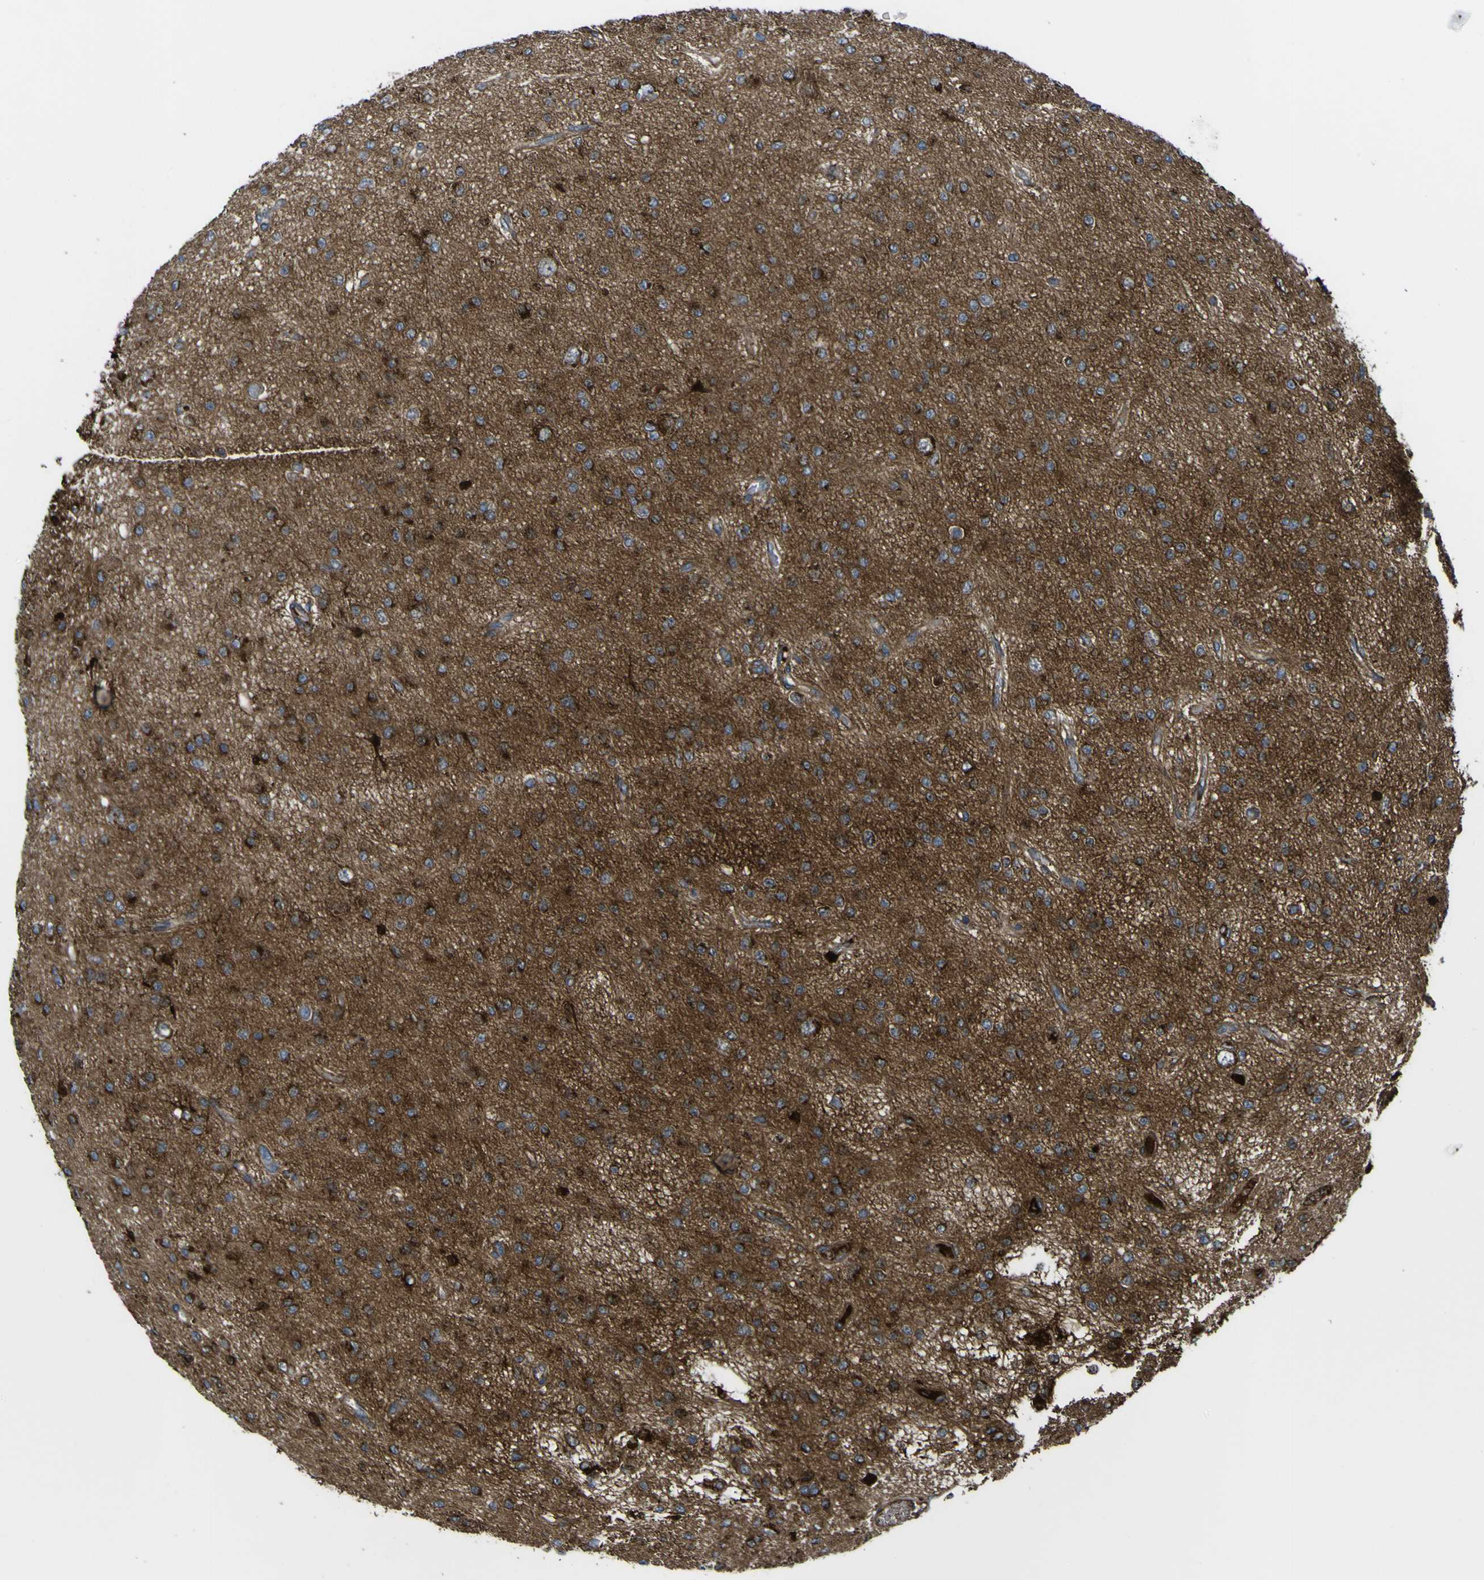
{"staining": {"intensity": "strong", "quantity": "<25%", "location": "cytoplasmic/membranous"}, "tissue": "glioma", "cell_type": "Tumor cells", "image_type": "cancer", "snomed": [{"axis": "morphology", "description": "Glioma, malignant, Low grade"}, {"axis": "topography", "description": "Brain"}], "caption": "Tumor cells display strong cytoplasmic/membranous expression in about <25% of cells in low-grade glioma (malignant).", "gene": "CST3", "patient": {"sex": "male", "age": 38}}